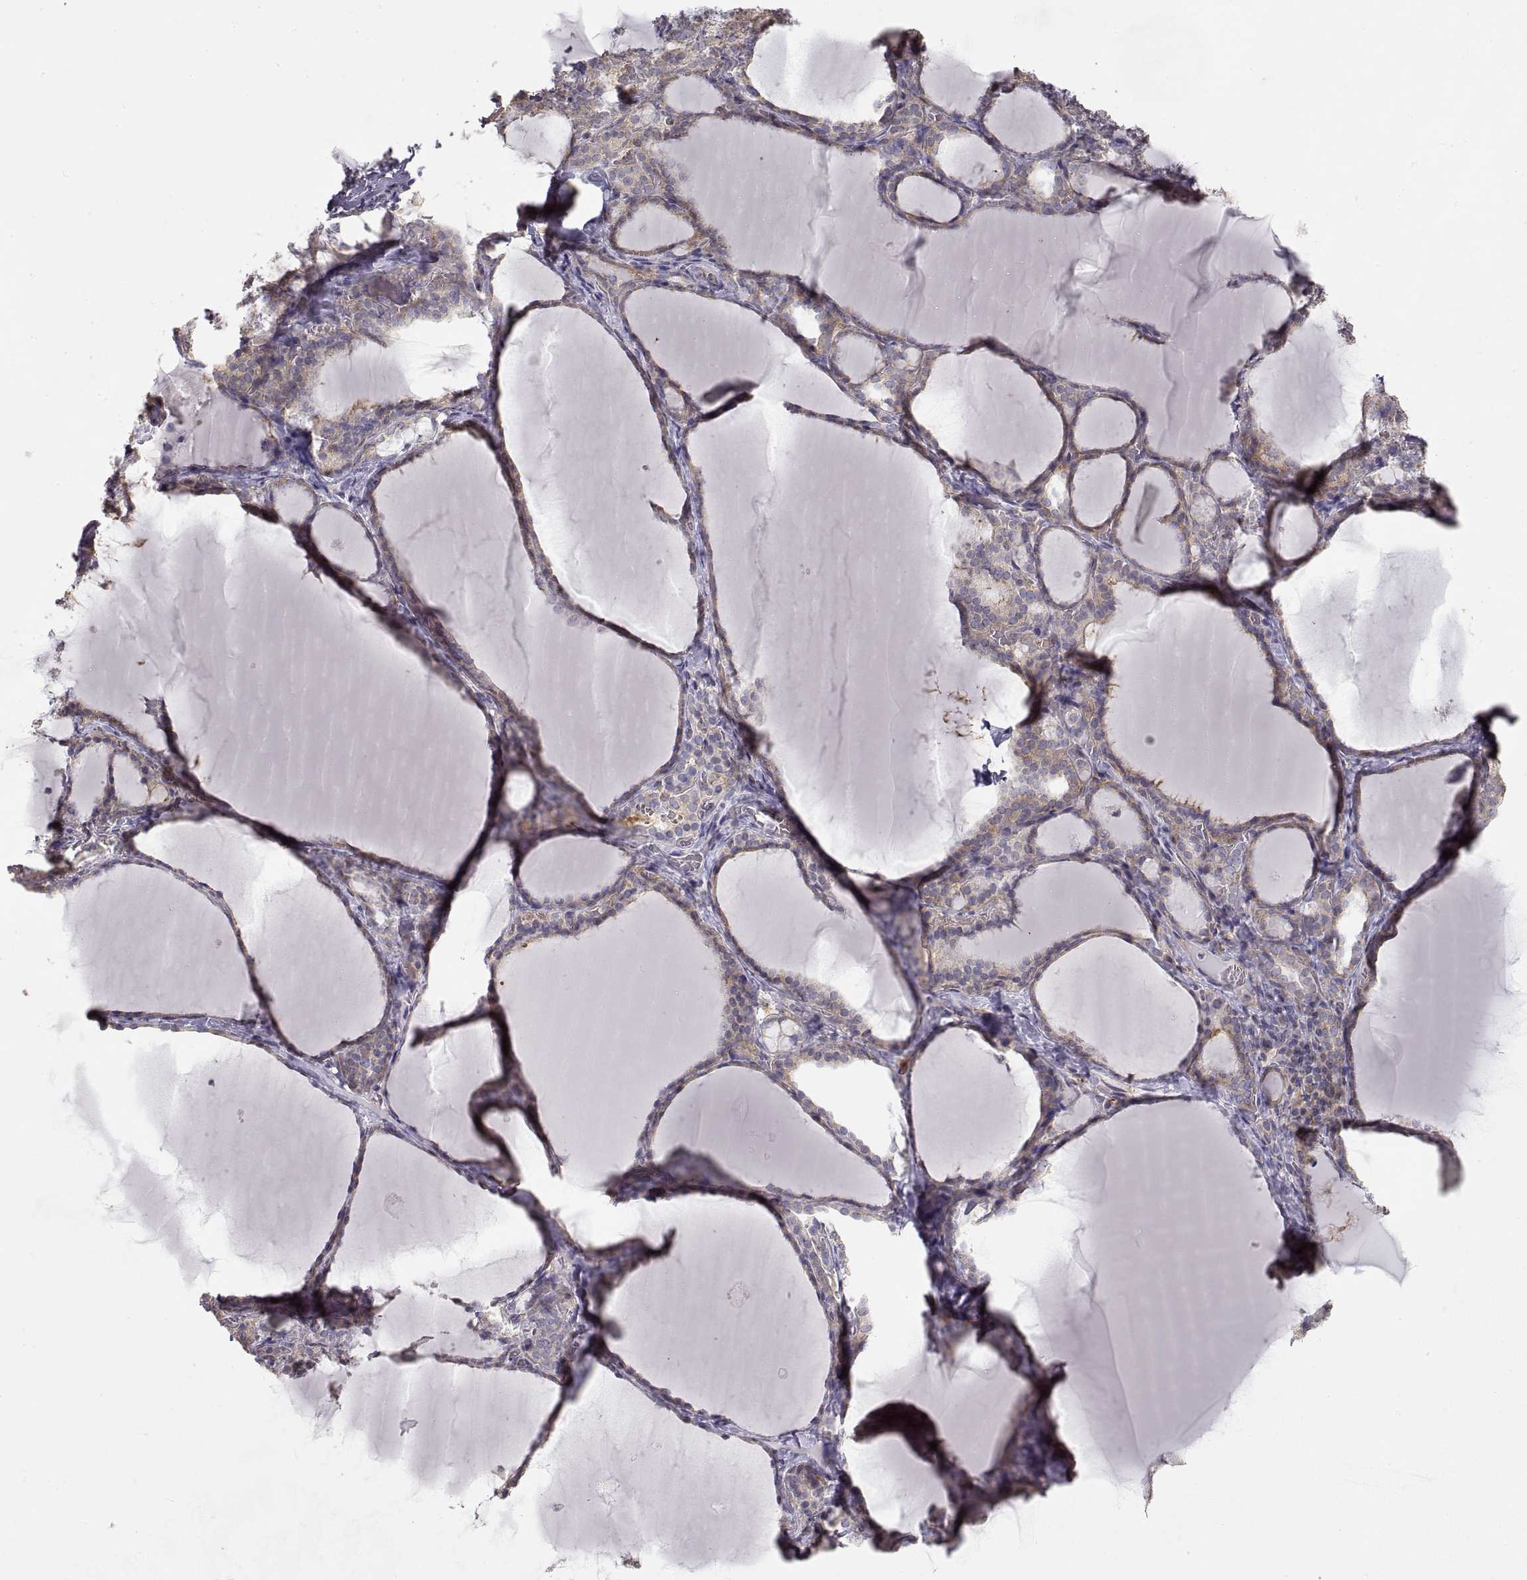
{"staining": {"intensity": "weak", "quantity": "<25%", "location": "cytoplasmic/membranous"}, "tissue": "thyroid gland", "cell_type": "Glandular cells", "image_type": "normal", "snomed": [{"axis": "morphology", "description": "Normal tissue, NOS"}, {"axis": "morphology", "description": "Hyperplasia, NOS"}, {"axis": "topography", "description": "Thyroid gland"}], "caption": "The IHC photomicrograph has no significant positivity in glandular cells of thyroid gland.", "gene": "HSP90AB1", "patient": {"sex": "female", "age": 27}}